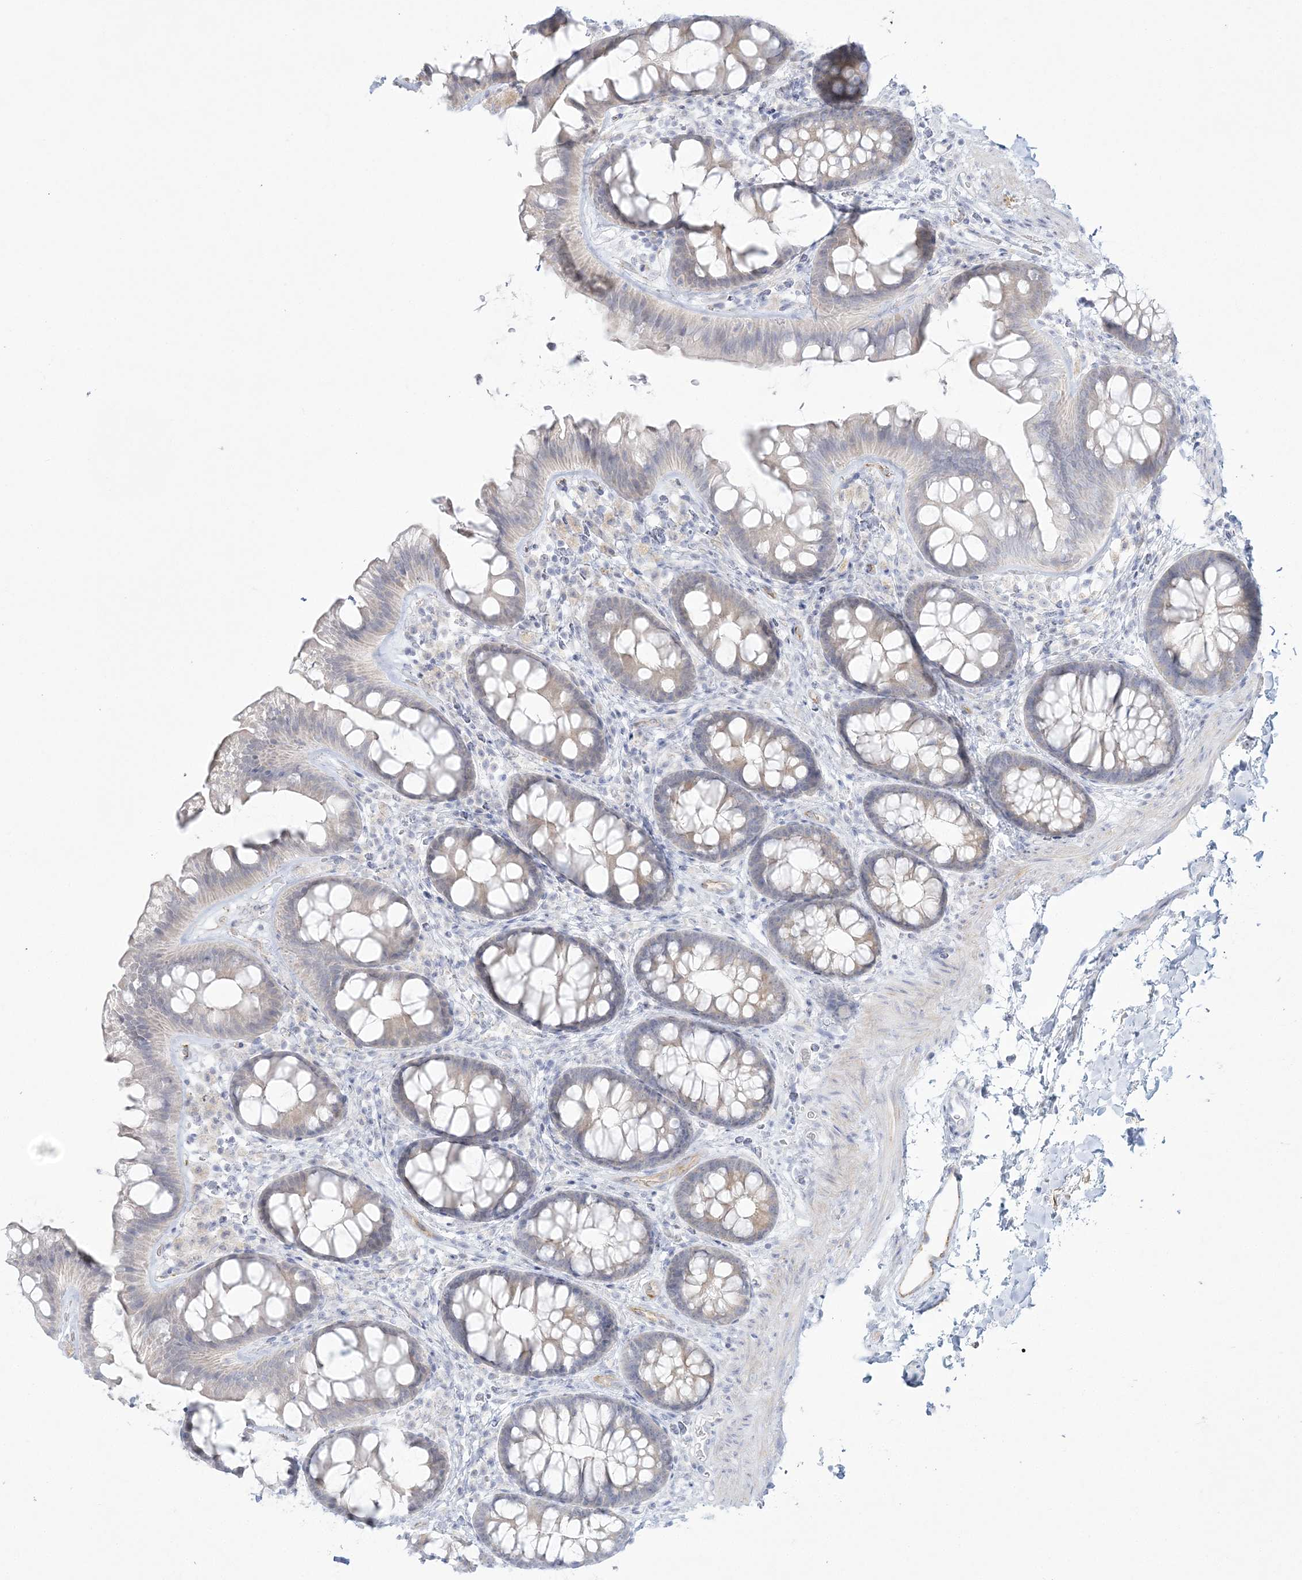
{"staining": {"intensity": "weak", "quantity": ">75%", "location": "cytoplasmic/membranous"}, "tissue": "colon", "cell_type": "Endothelial cells", "image_type": "normal", "snomed": [{"axis": "morphology", "description": "Normal tissue, NOS"}, {"axis": "topography", "description": "Colon"}], "caption": "IHC of normal human colon demonstrates low levels of weak cytoplasmic/membranous positivity in approximately >75% of endothelial cells.", "gene": "ENSG00000288637", "patient": {"sex": "female", "age": 62}}